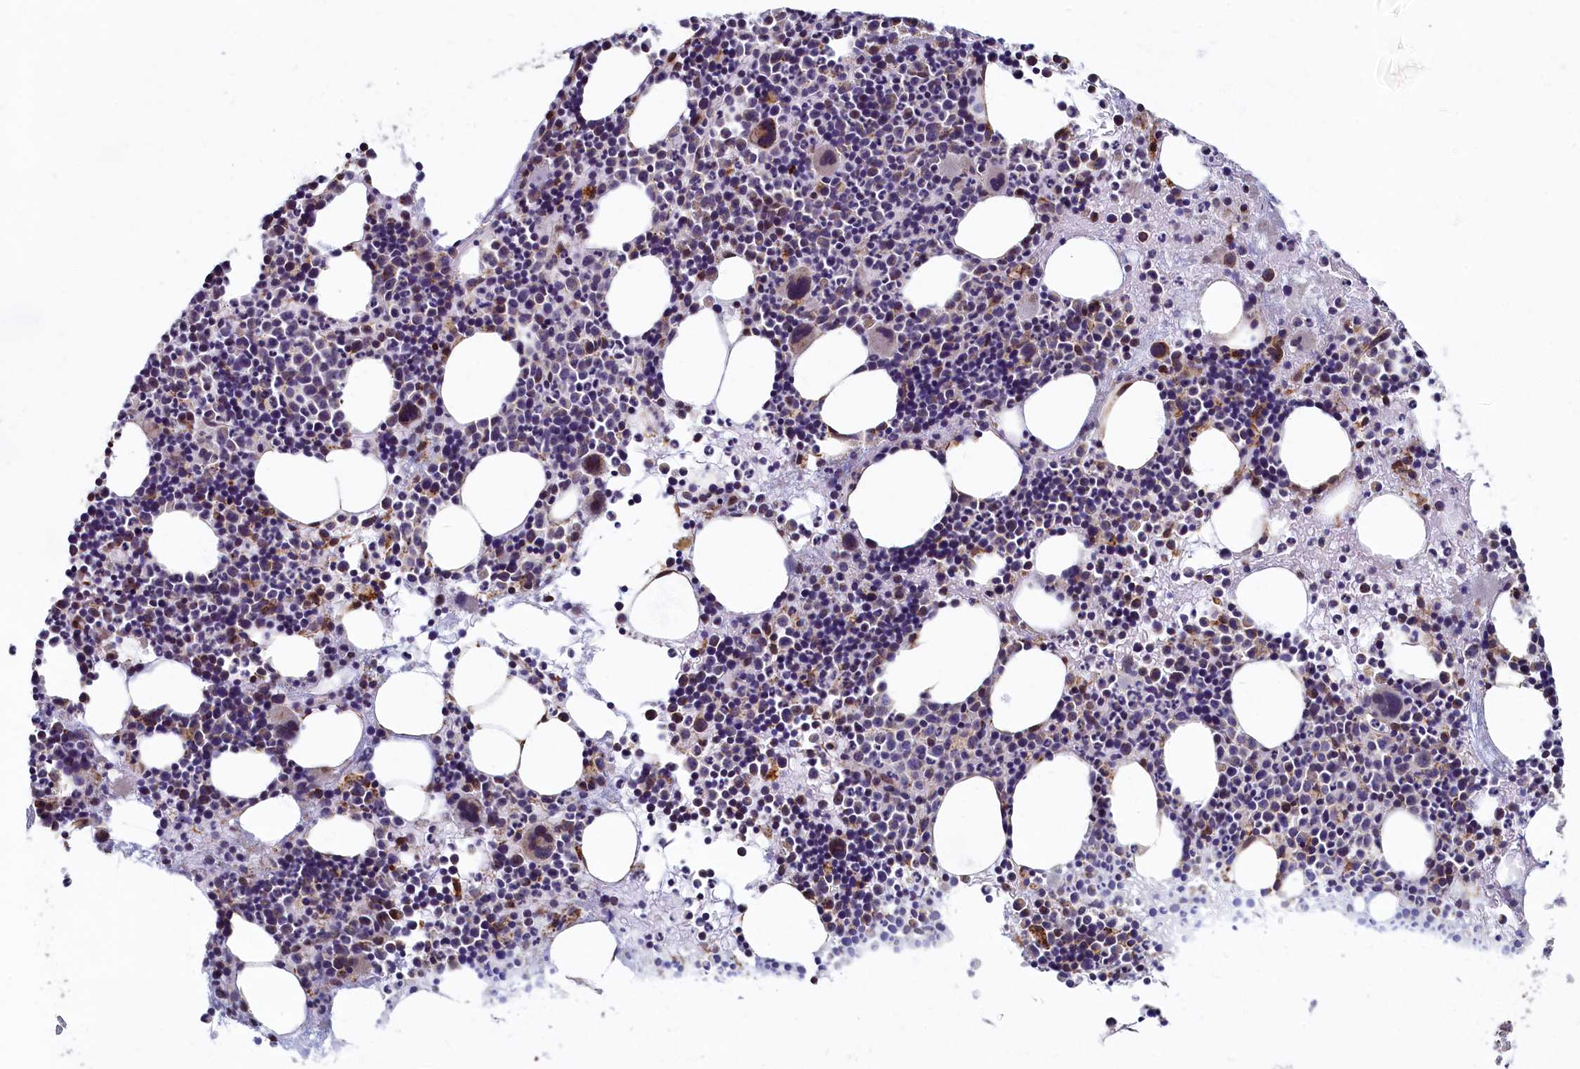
{"staining": {"intensity": "moderate", "quantity": "25%-75%", "location": "cytoplasmic/membranous"}, "tissue": "bone marrow", "cell_type": "Hematopoietic cells", "image_type": "normal", "snomed": [{"axis": "morphology", "description": "Normal tissue, NOS"}, {"axis": "topography", "description": "Bone marrow"}], "caption": "IHC photomicrograph of unremarkable bone marrow: bone marrow stained using IHC exhibits medium levels of moderate protein expression localized specifically in the cytoplasmic/membranous of hematopoietic cells, appearing as a cytoplasmic/membranous brown color.", "gene": "SPR", "patient": {"sex": "male", "age": 51}}